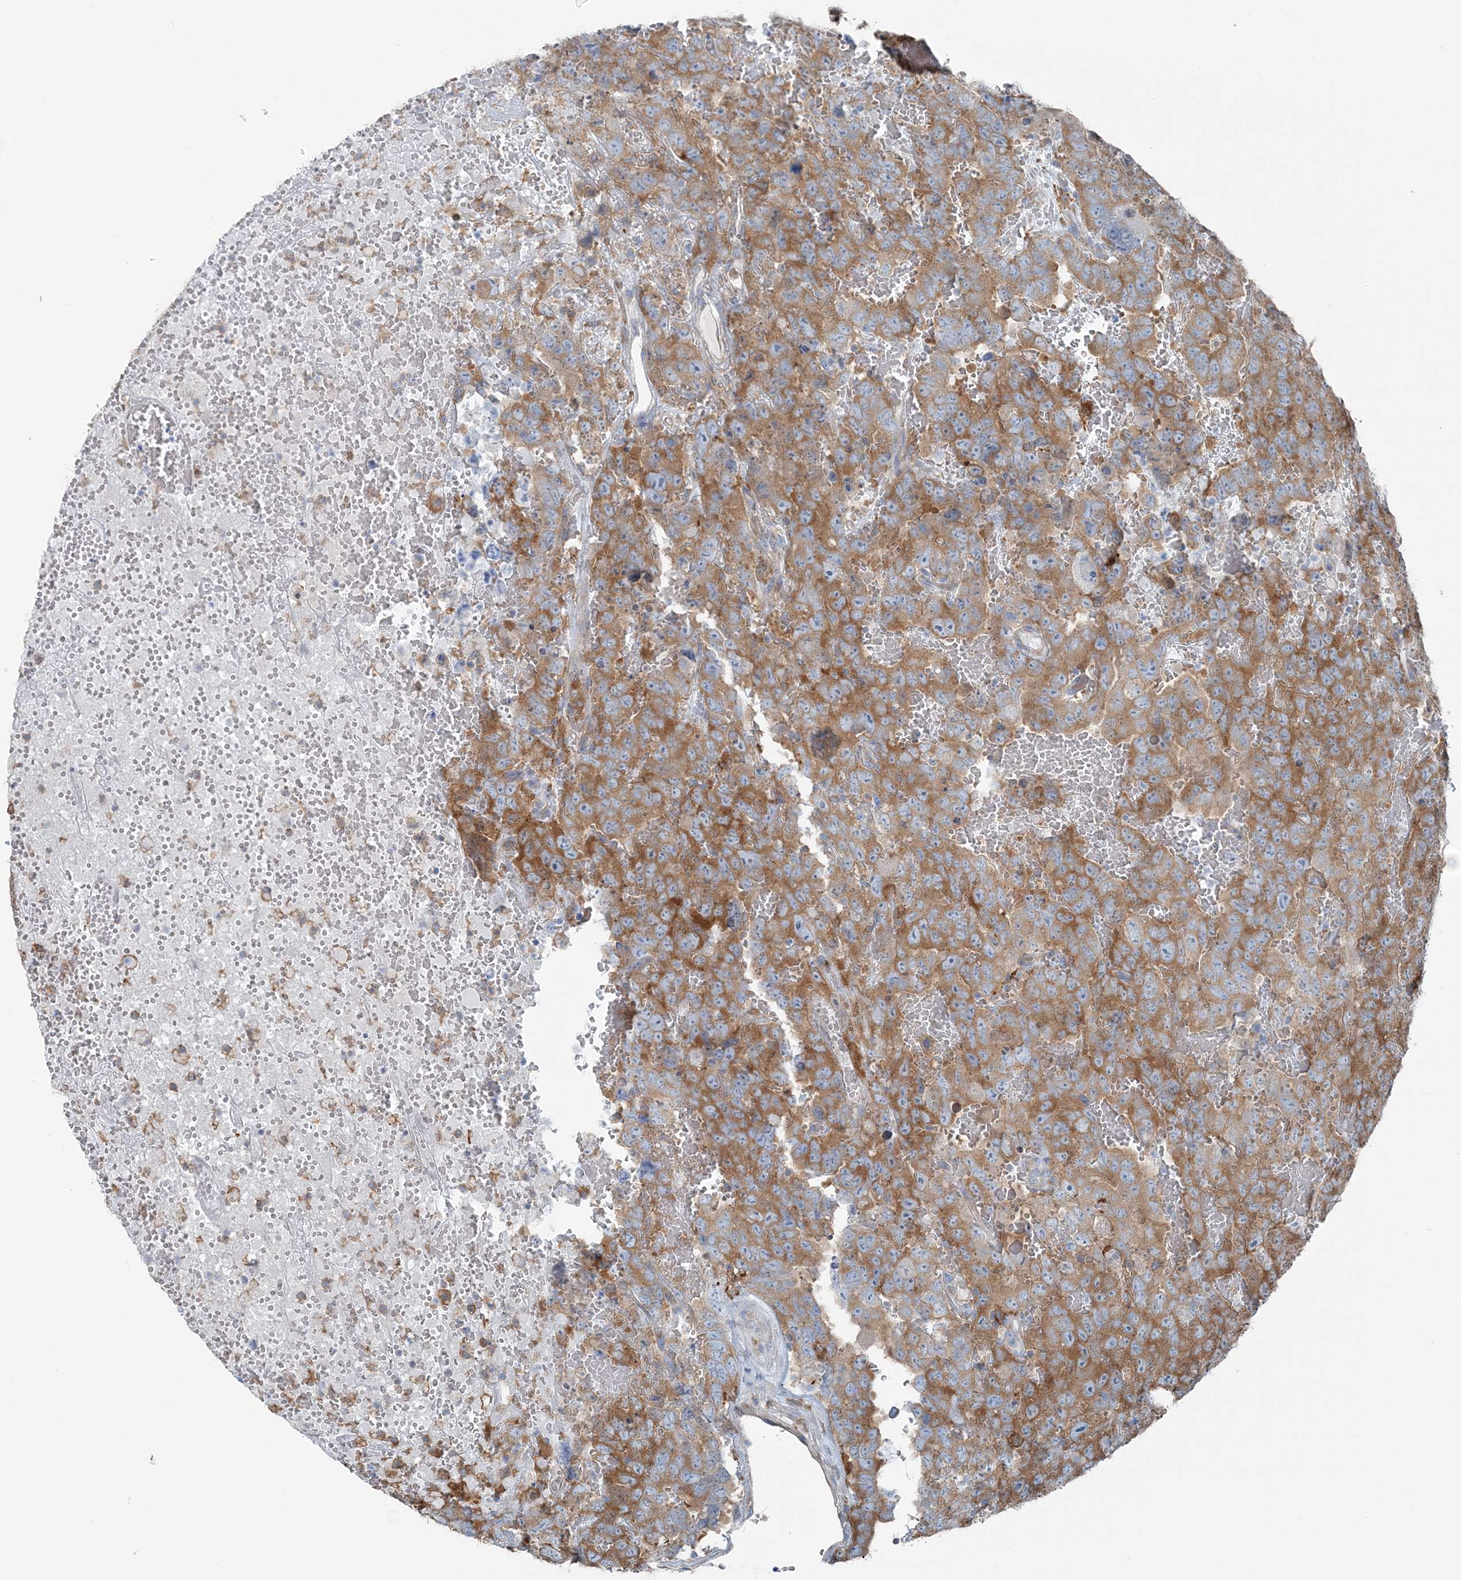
{"staining": {"intensity": "strong", "quantity": ">75%", "location": "cytoplasmic/membranous"}, "tissue": "testis cancer", "cell_type": "Tumor cells", "image_type": "cancer", "snomed": [{"axis": "morphology", "description": "Carcinoma, Embryonal, NOS"}, {"axis": "topography", "description": "Testis"}], "caption": "Embryonal carcinoma (testis) stained with a brown dye reveals strong cytoplasmic/membranous positive expression in about >75% of tumor cells.", "gene": "SNX2", "patient": {"sex": "male", "age": 45}}